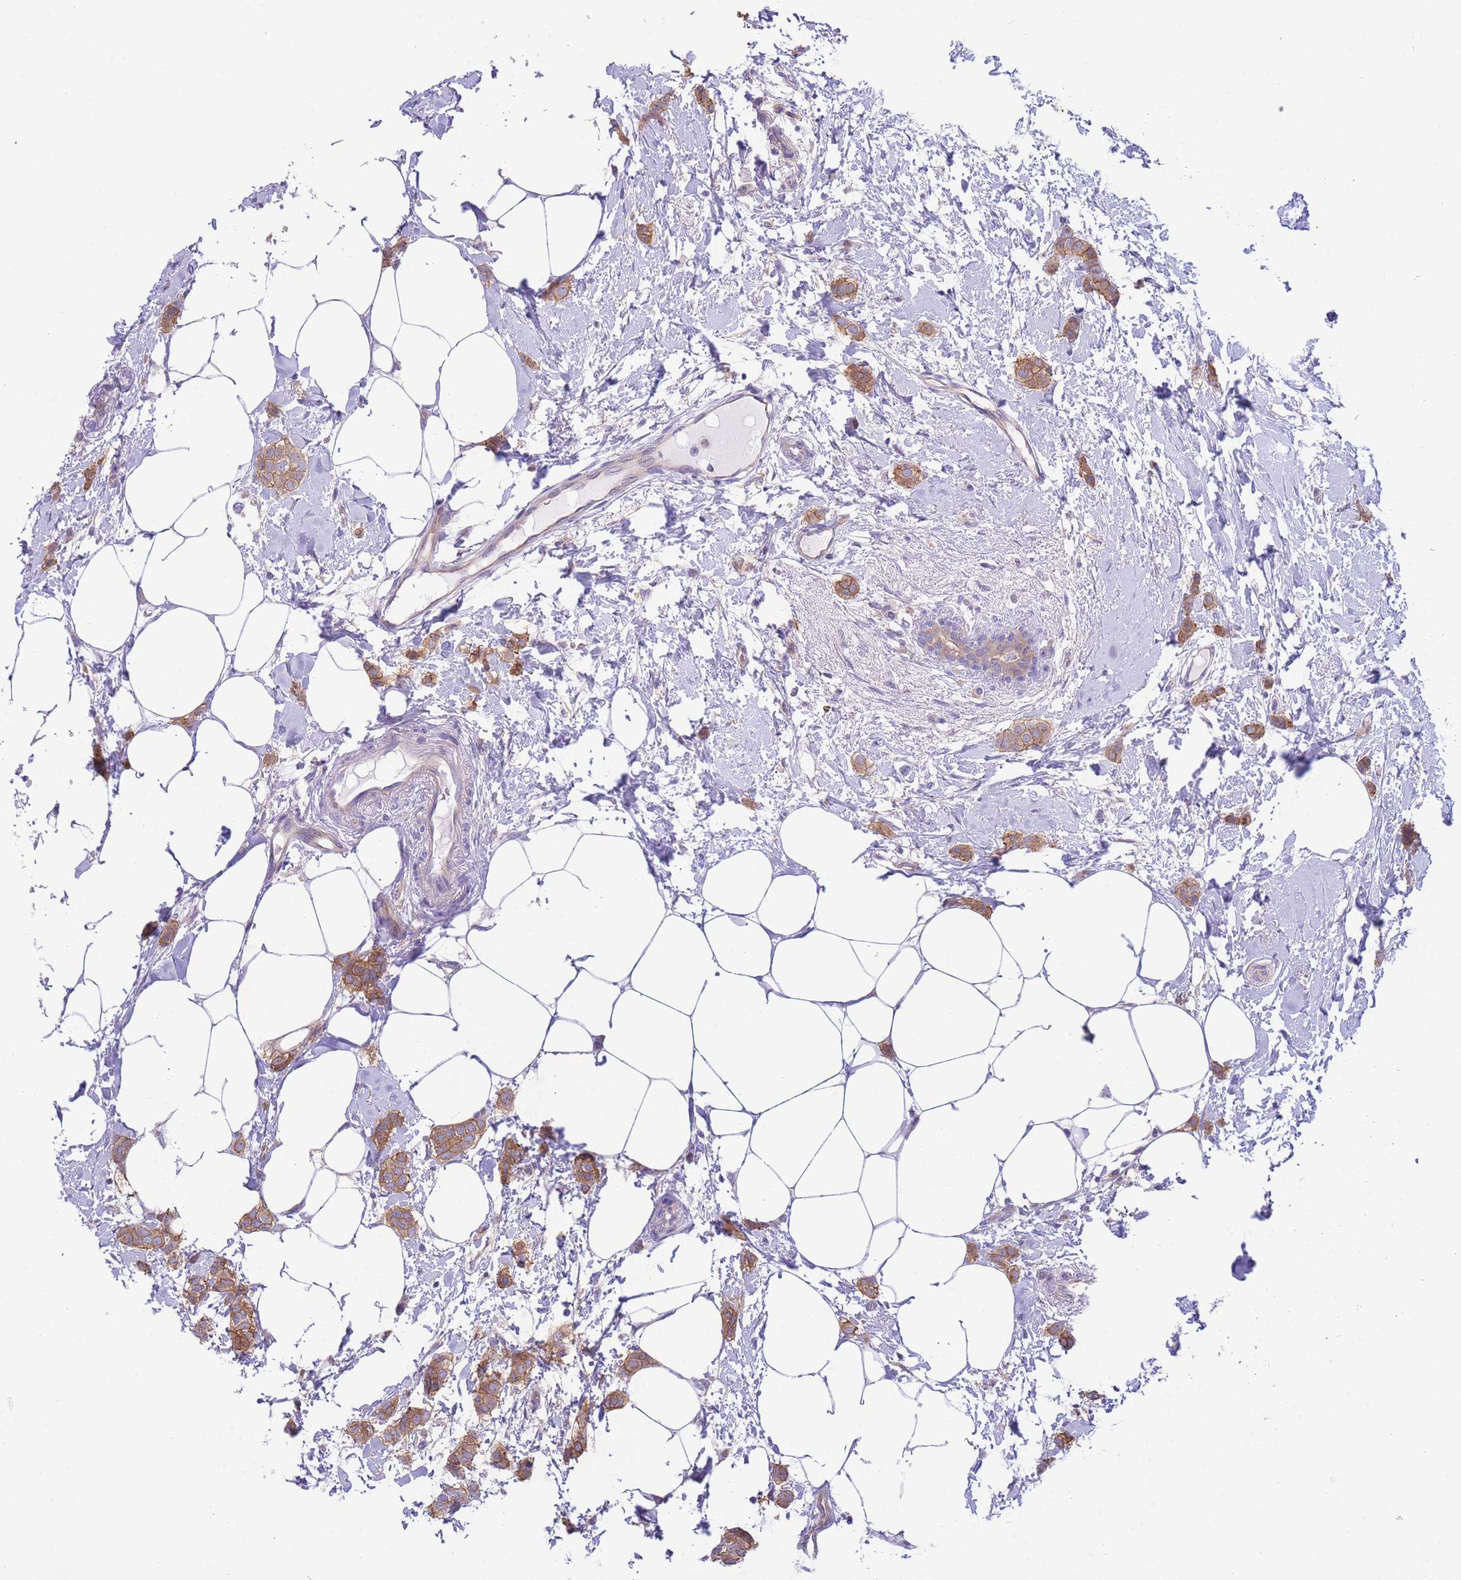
{"staining": {"intensity": "moderate", "quantity": ">75%", "location": "cytoplasmic/membranous"}, "tissue": "breast cancer", "cell_type": "Tumor cells", "image_type": "cancer", "snomed": [{"axis": "morphology", "description": "Duct carcinoma"}, {"axis": "topography", "description": "Breast"}], "caption": "Immunohistochemical staining of human breast cancer (invasive ductal carcinoma) displays moderate cytoplasmic/membranous protein positivity in approximately >75% of tumor cells.", "gene": "NAMPT", "patient": {"sex": "female", "age": 72}}